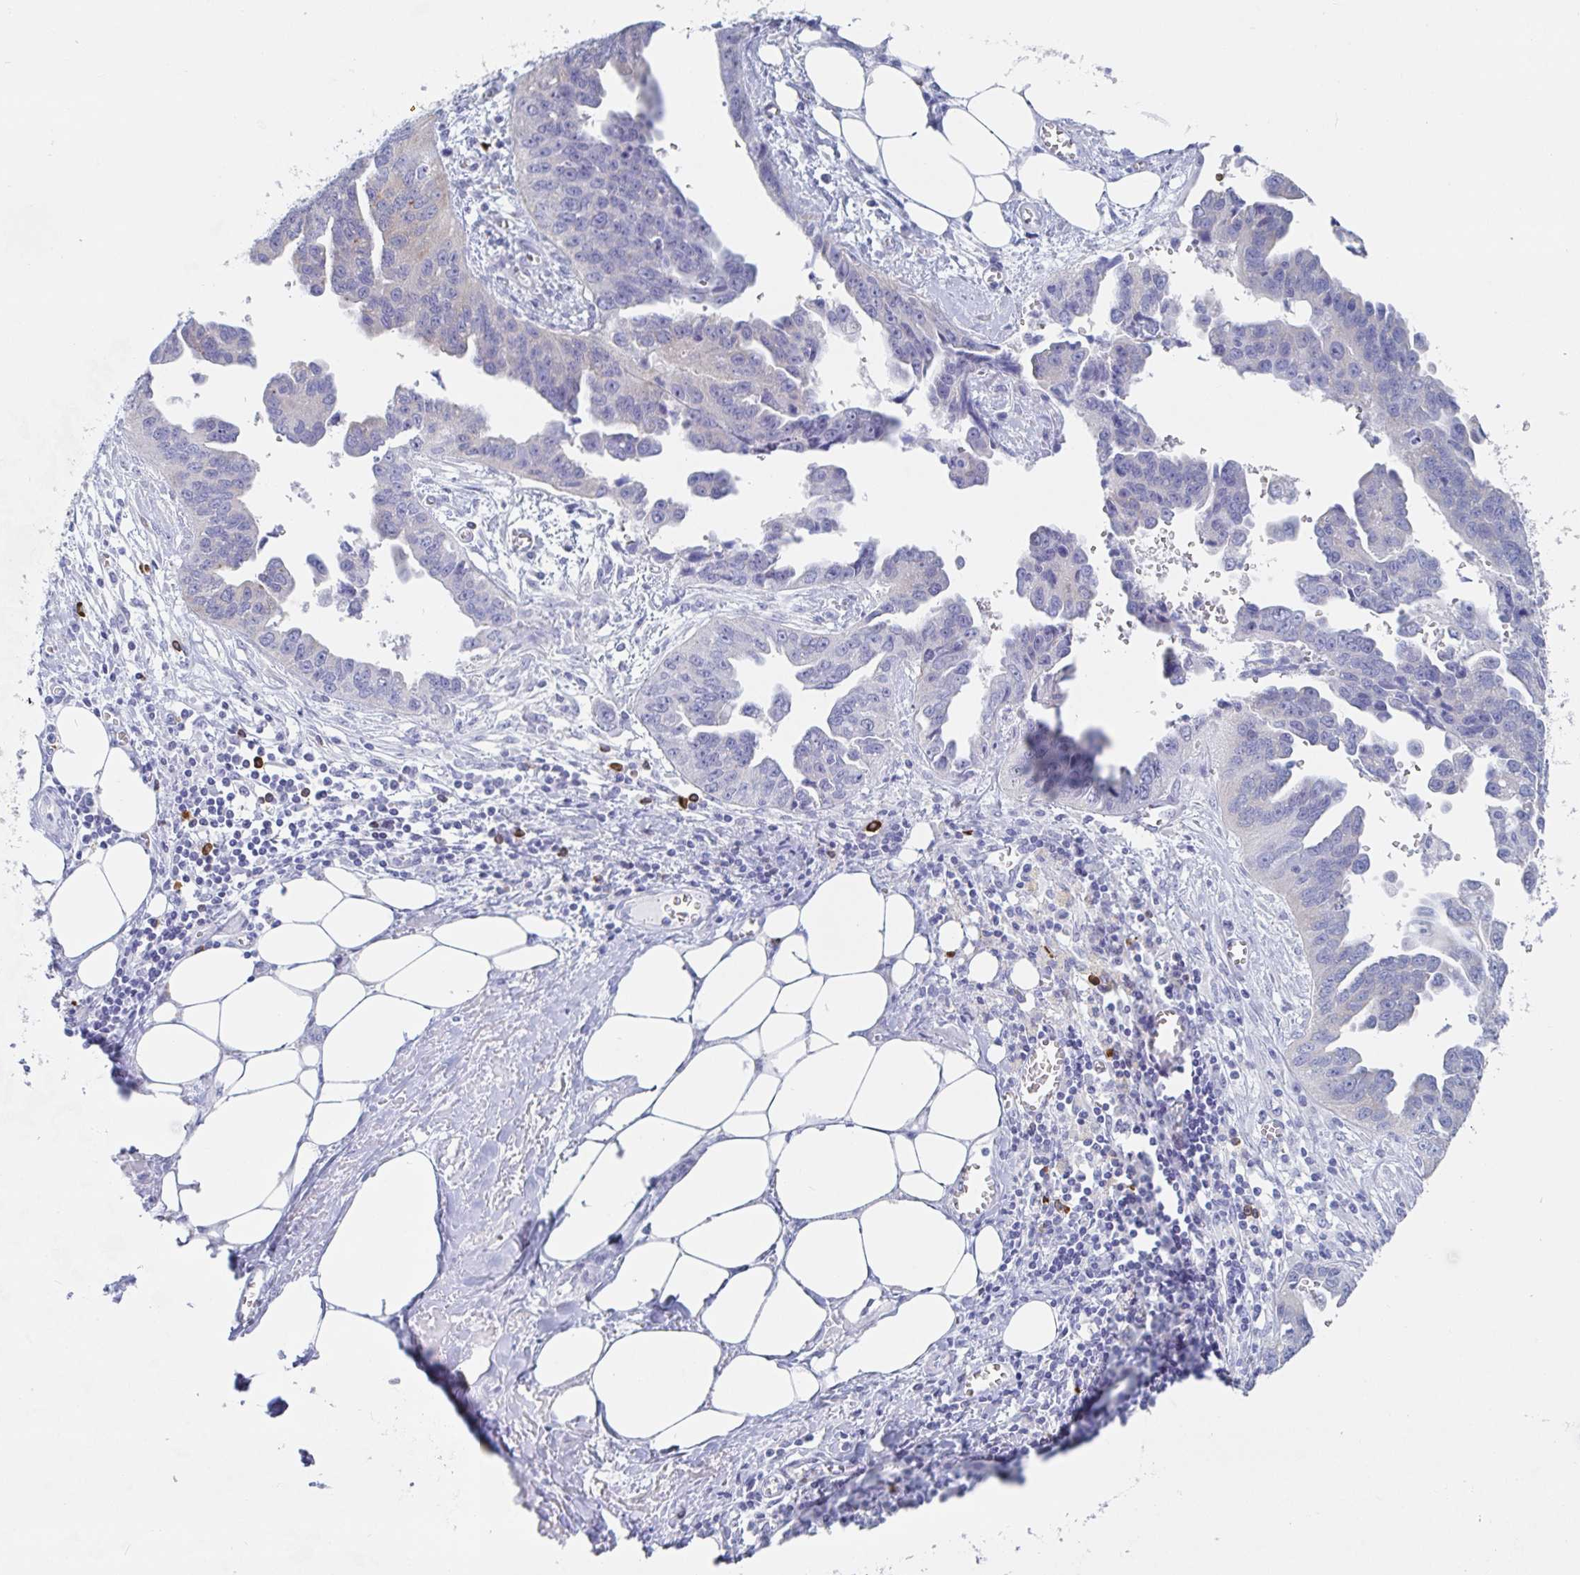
{"staining": {"intensity": "negative", "quantity": "none", "location": "none"}, "tissue": "ovarian cancer", "cell_type": "Tumor cells", "image_type": "cancer", "snomed": [{"axis": "morphology", "description": "Cystadenocarcinoma, serous, NOS"}, {"axis": "topography", "description": "Ovary"}], "caption": "This is a photomicrograph of immunohistochemistry (IHC) staining of ovarian serous cystadenocarcinoma, which shows no positivity in tumor cells.", "gene": "PACSIN1", "patient": {"sex": "female", "age": 75}}